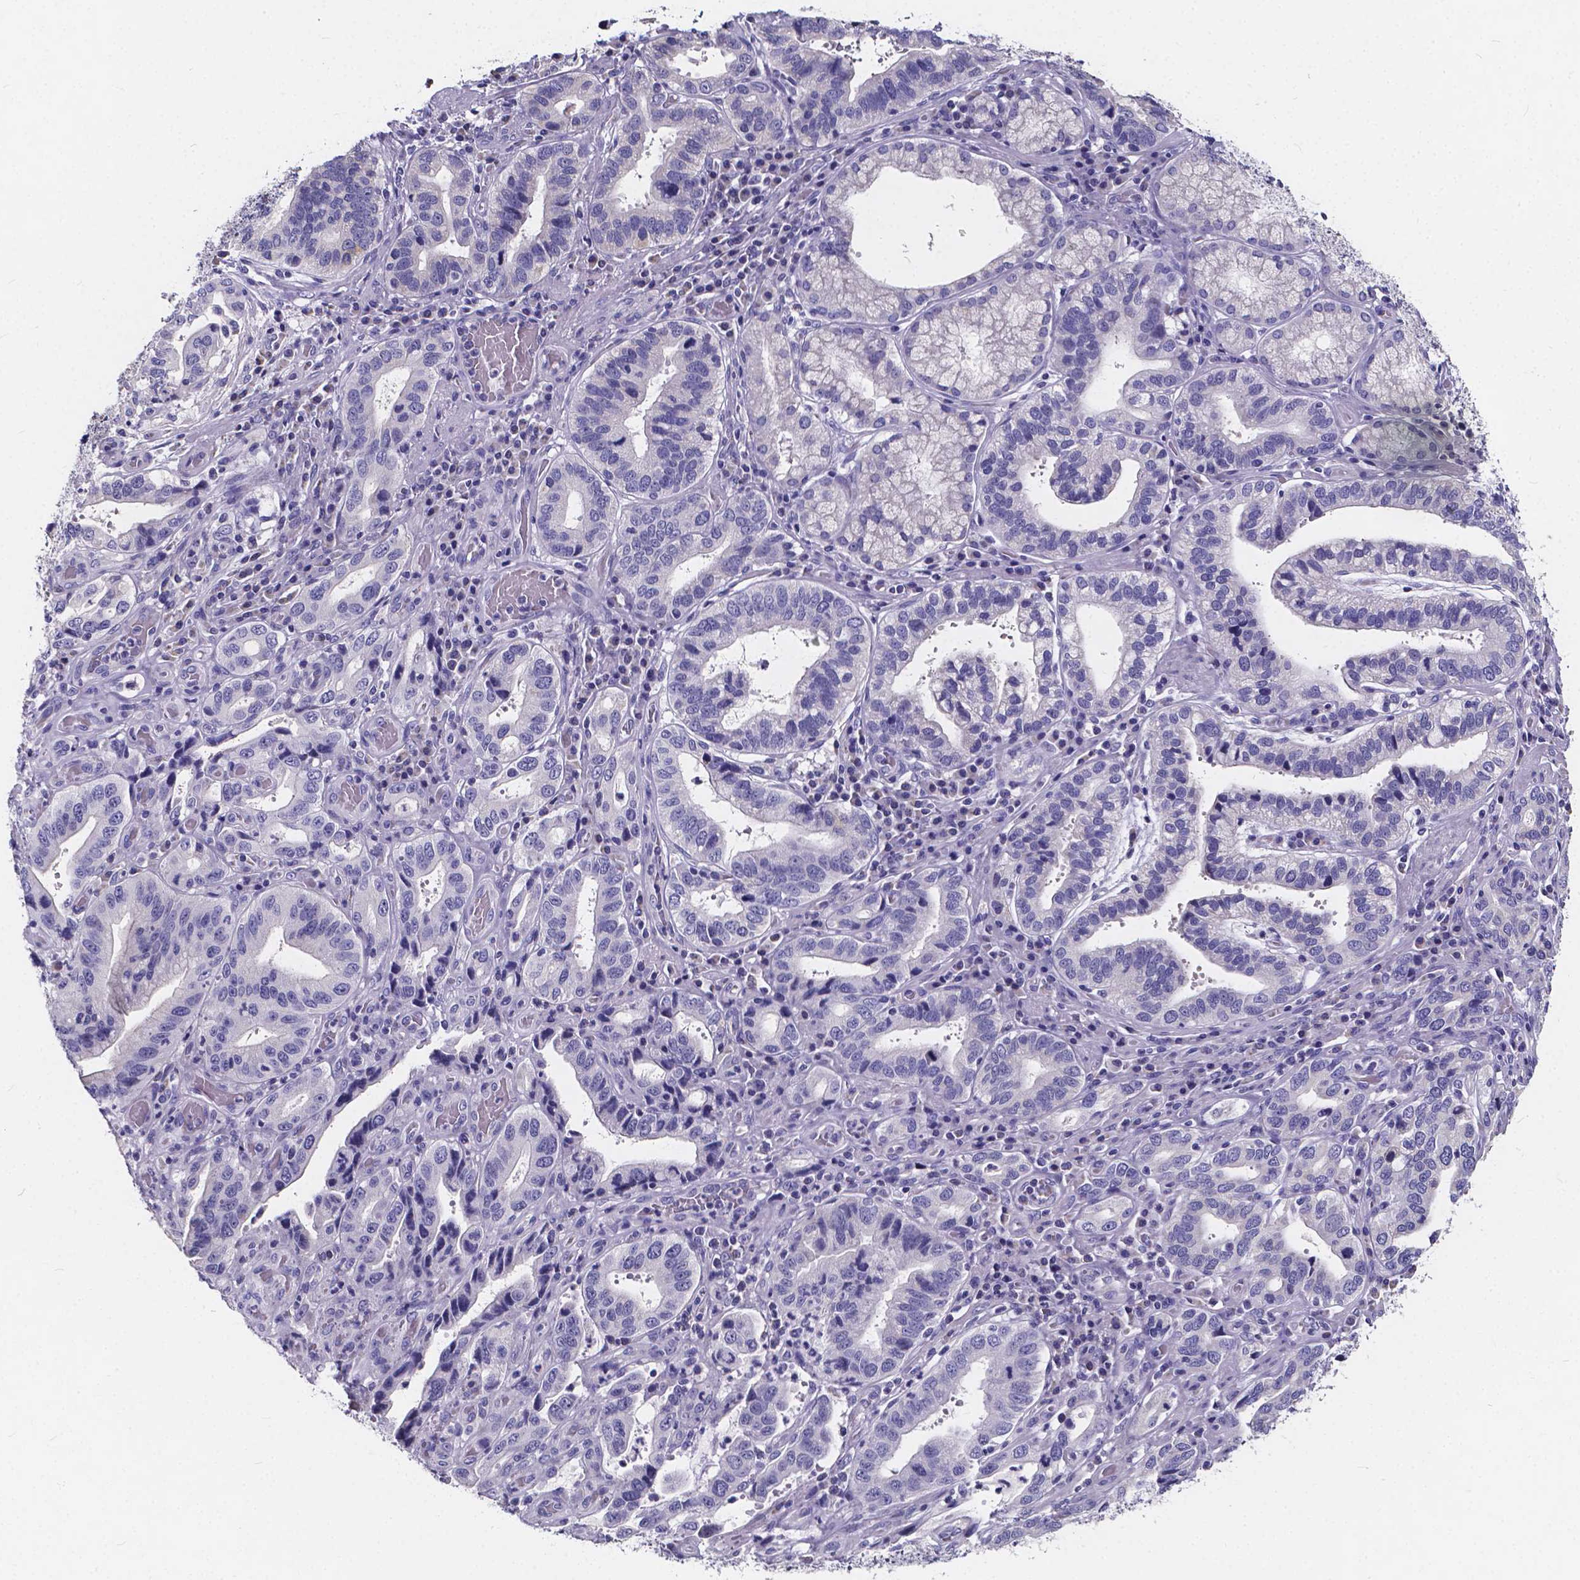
{"staining": {"intensity": "negative", "quantity": "none", "location": "none"}, "tissue": "stomach cancer", "cell_type": "Tumor cells", "image_type": "cancer", "snomed": [{"axis": "morphology", "description": "Adenocarcinoma, NOS"}, {"axis": "topography", "description": "Stomach, lower"}], "caption": "Tumor cells are negative for protein expression in human stomach adenocarcinoma.", "gene": "SPEF2", "patient": {"sex": "female", "age": 76}}